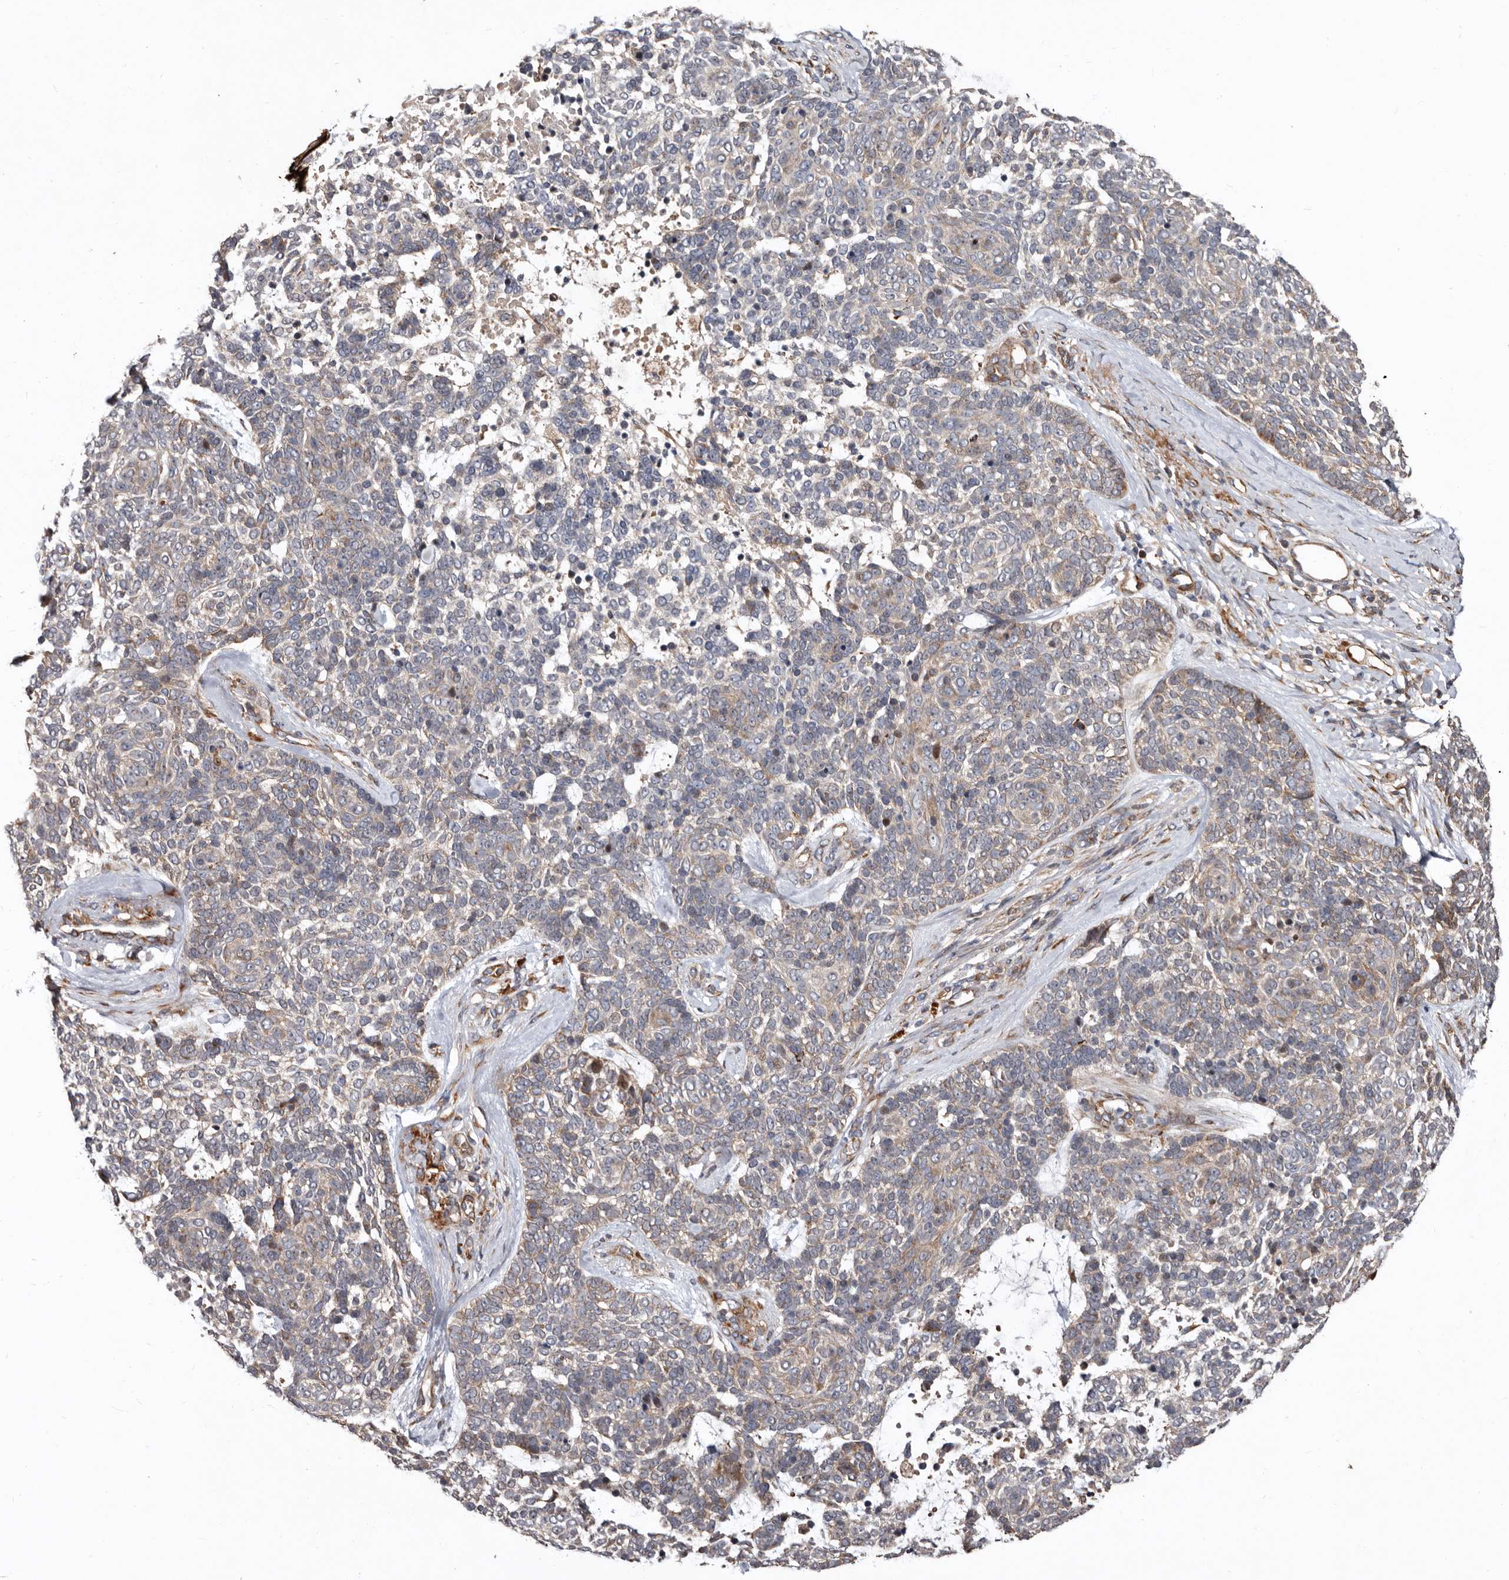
{"staining": {"intensity": "weak", "quantity": "<25%", "location": "cytoplasmic/membranous"}, "tissue": "skin cancer", "cell_type": "Tumor cells", "image_type": "cancer", "snomed": [{"axis": "morphology", "description": "Basal cell carcinoma"}, {"axis": "topography", "description": "Skin"}], "caption": "Tumor cells are negative for protein expression in human basal cell carcinoma (skin).", "gene": "WEE2", "patient": {"sex": "female", "age": 81}}